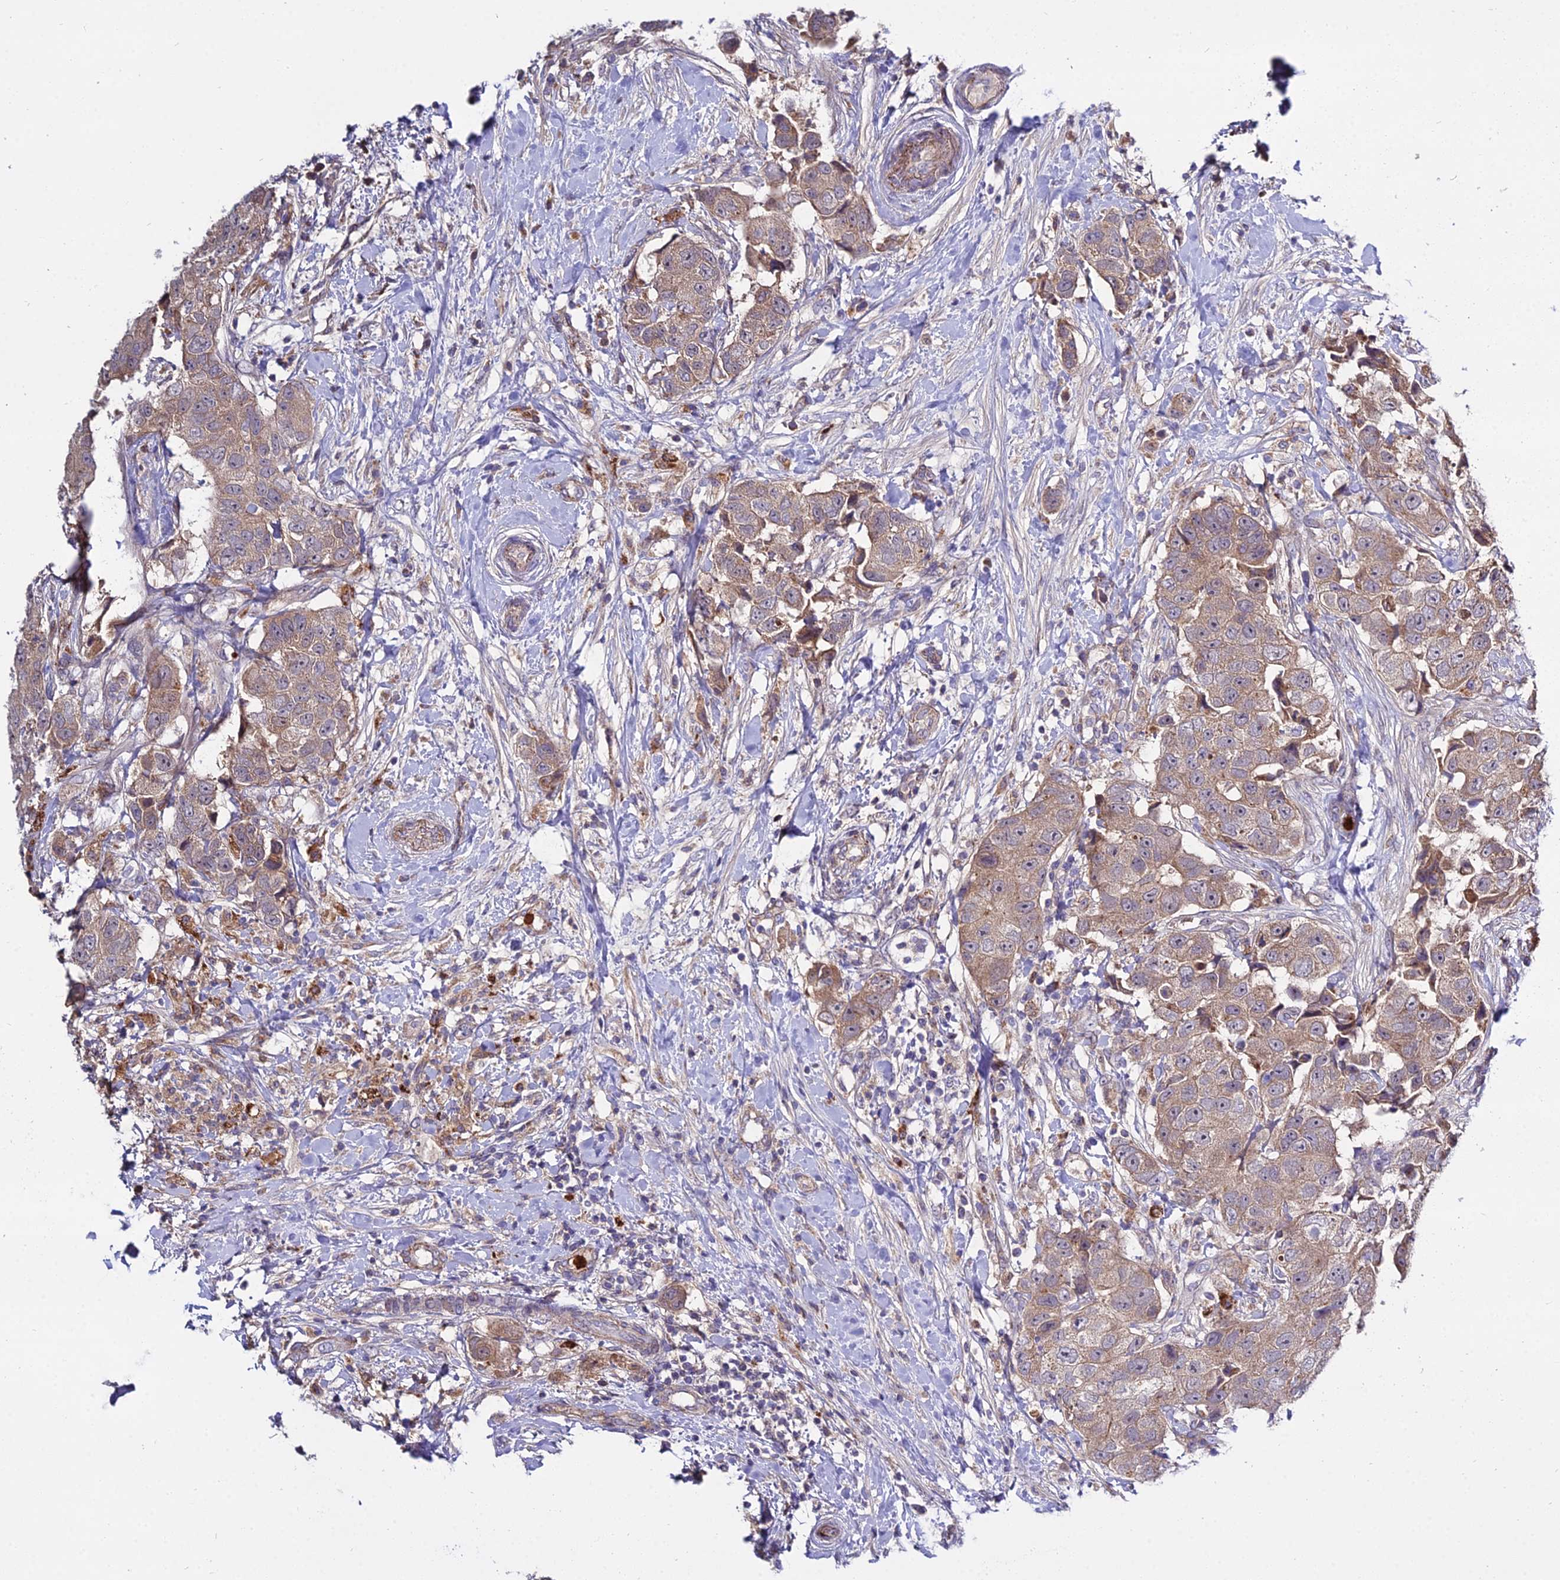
{"staining": {"intensity": "weak", "quantity": ">75%", "location": "cytoplasmic/membranous"}, "tissue": "breast cancer", "cell_type": "Tumor cells", "image_type": "cancer", "snomed": [{"axis": "morphology", "description": "Normal tissue, NOS"}, {"axis": "morphology", "description": "Duct carcinoma"}, {"axis": "topography", "description": "Breast"}], "caption": "A brown stain highlights weak cytoplasmic/membranous staining of a protein in breast cancer (infiltrating ductal carcinoma) tumor cells. (brown staining indicates protein expression, while blue staining denotes nuclei).", "gene": "EID2", "patient": {"sex": "female", "age": 62}}